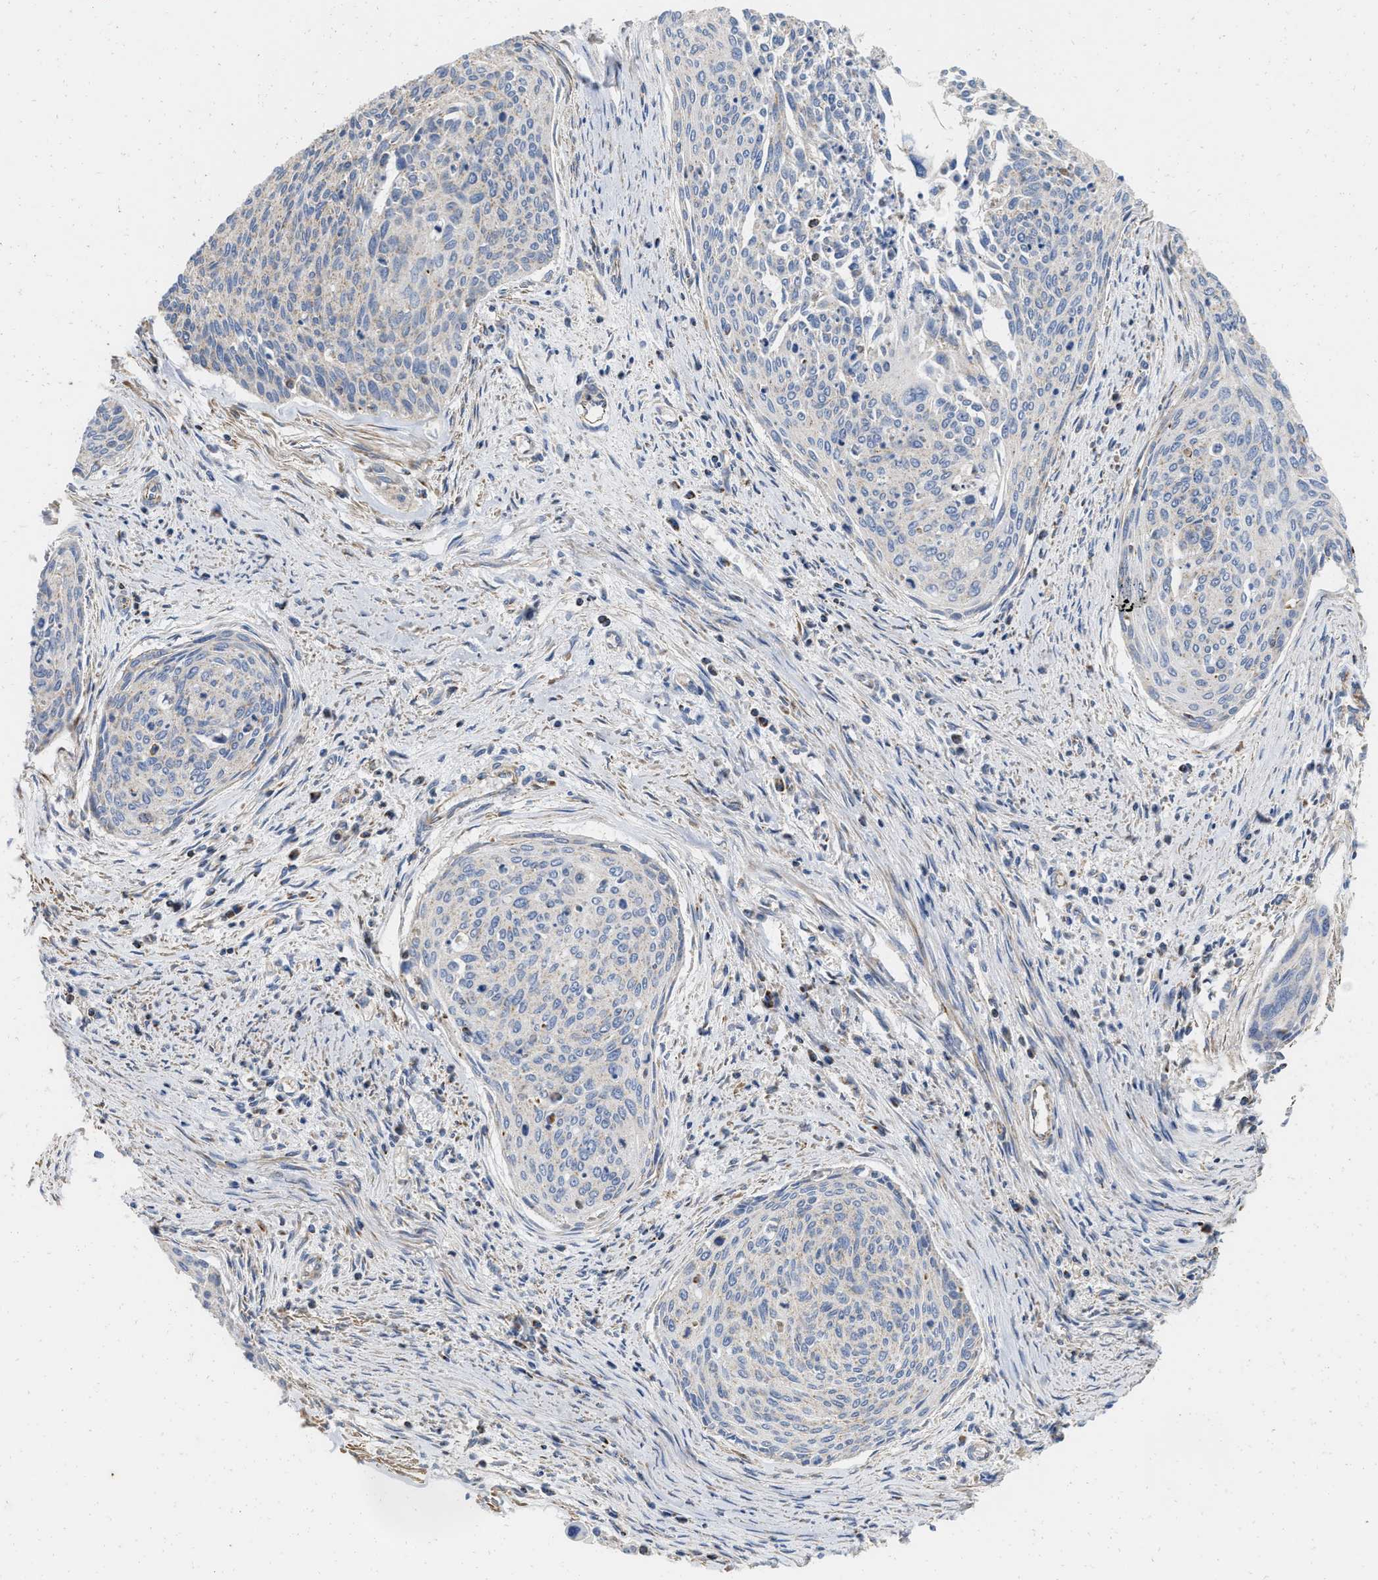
{"staining": {"intensity": "negative", "quantity": "none", "location": "none"}, "tissue": "cervical cancer", "cell_type": "Tumor cells", "image_type": "cancer", "snomed": [{"axis": "morphology", "description": "Squamous cell carcinoma, NOS"}, {"axis": "topography", "description": "Cervix"}], "caption": "There is no significant positivity in tumor cells of cervical cancer.", "gene": "GRB10", "patient": {"sex": "female", "age": 55}}